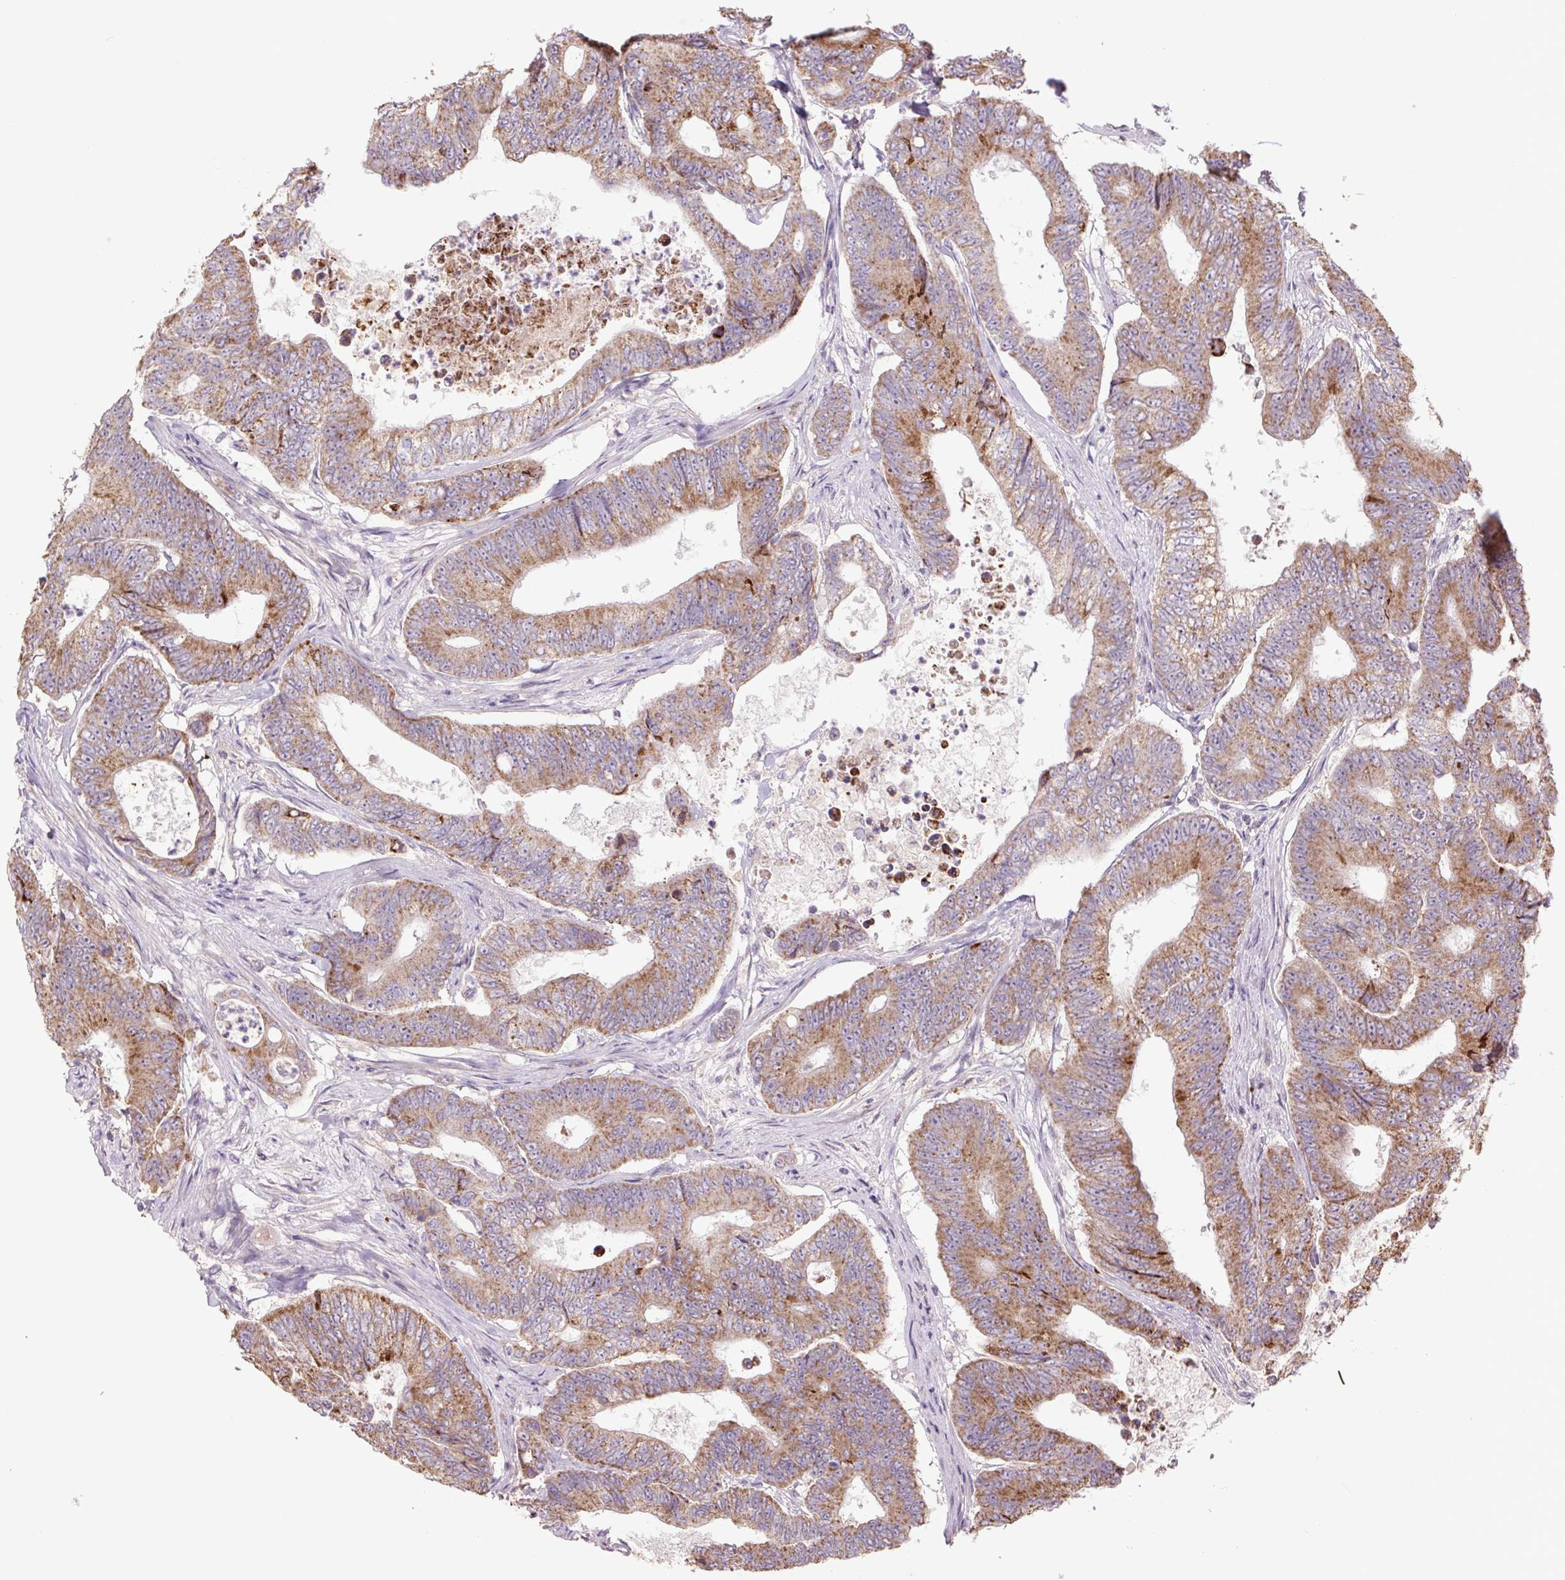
{"staining": {"intensity": "moderate", "quantity": ">75%", "location": "cytoplasmic/membranous"}, "tissue": "colorectal cancer", "cell_type": "Tumor cells", "image_type": "cancer", "snomed": [{"axis": "morphology", "description": "Adenocarcinoma, NOS"}, {"axis": "topography", "description": "Colon"}], "caption": "A brown stain highlights moderate cytoplasmic/membranous positivity of a protein in human colorectal cancer (adenocarcinoma) tumor cells. (Brightfield microscopy of DAB IHC at high magnification).", "gene": "TMEM160", "patient": {"sex": "female", "age": 48}}